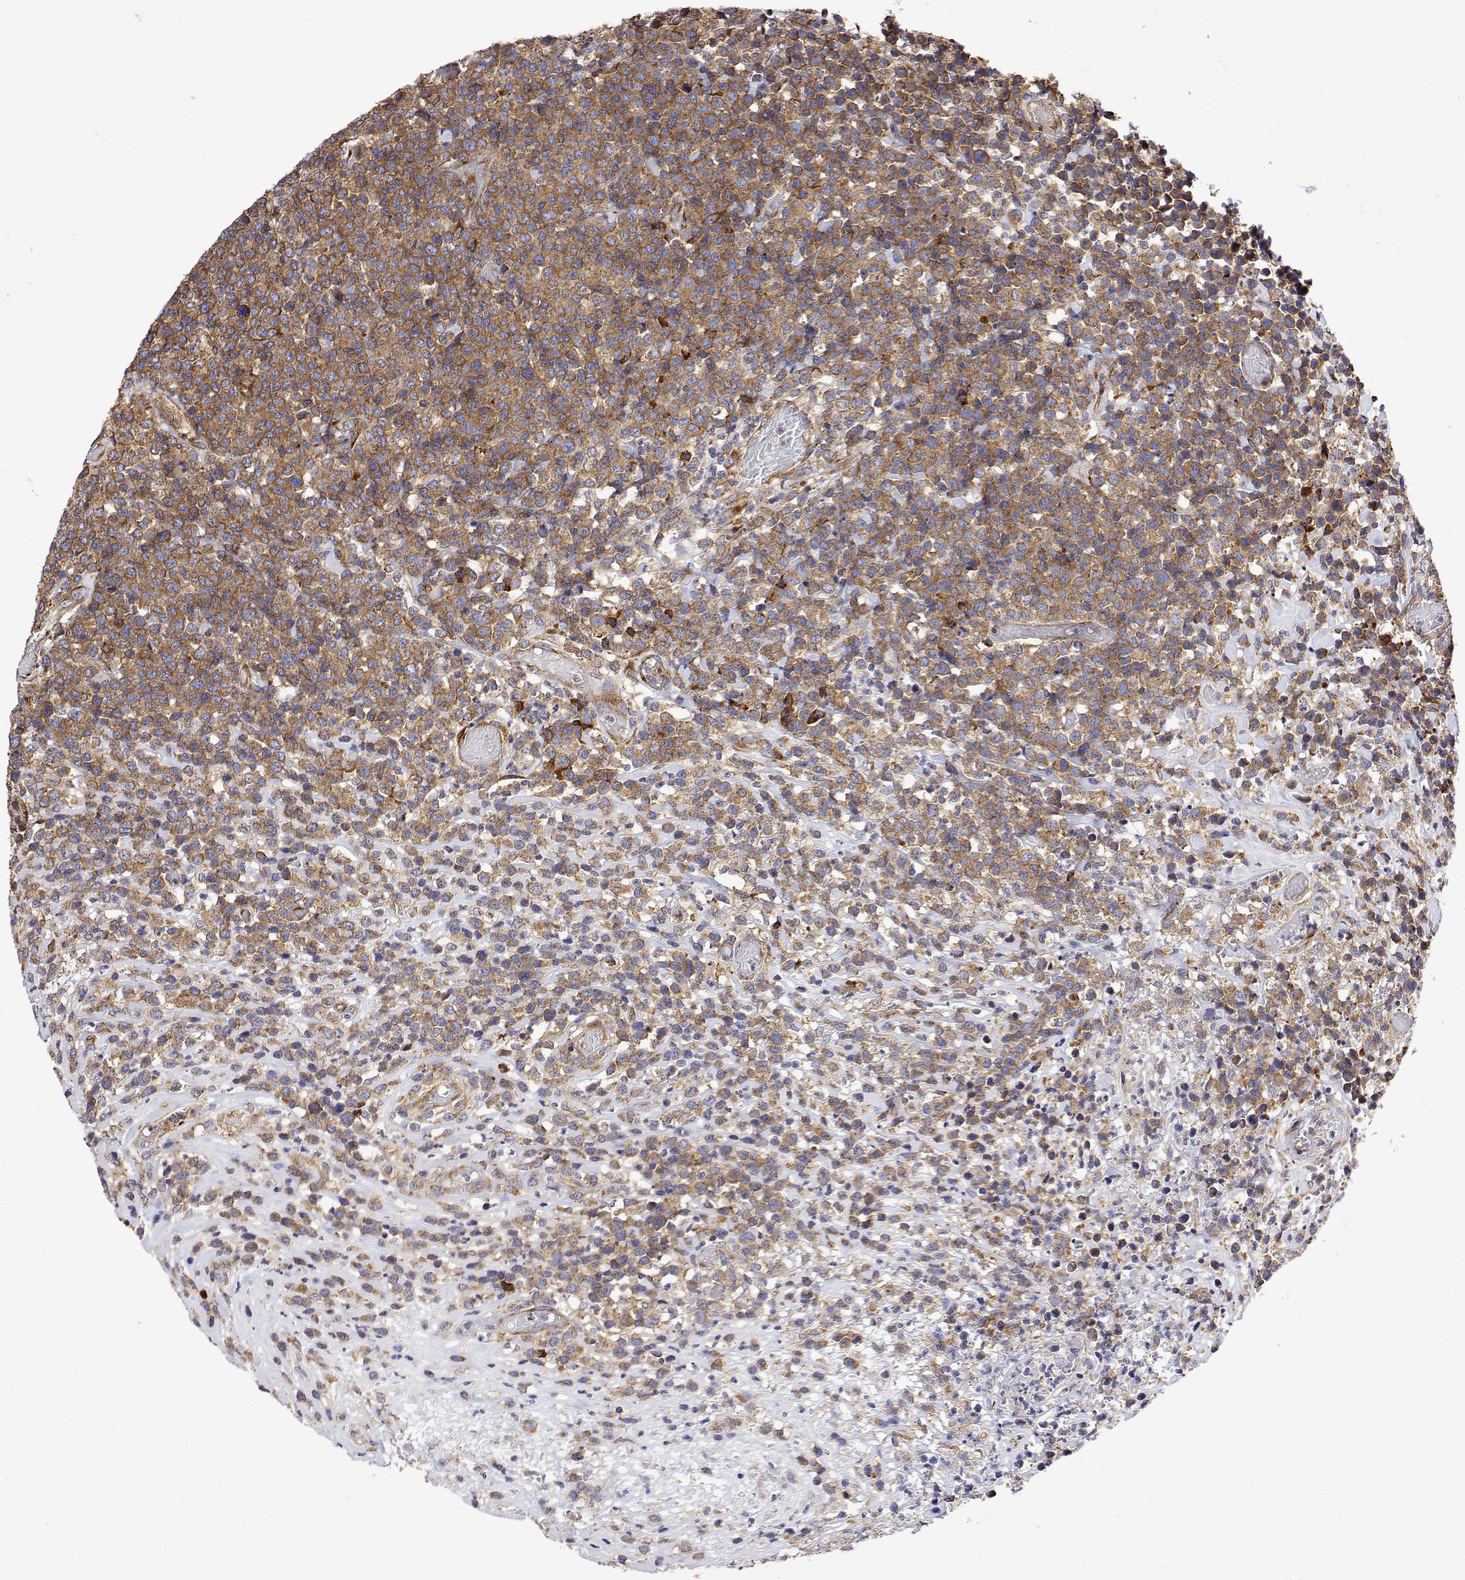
{"staining": {"intensity": "moderate", "quantity": ">75%", "location": "cytoplasmic/membranous"}, "tissue": "lymphoma", "cell_type": "Tumor cells", "image_type": "cancer", "snomed": [{"axis": "morphology", "description": "Malignant lymphoma, non-Hodgkin's type, High grade"}, {"axis": "topography", "description": "Soft tissue"}], "caption": "Approximately >75% of tumor cells in human high-grade malignant lymphoma, non-Hodgkin's type exhibit moderate cytoplasmic/membranous protein staining as visualized by brown immunohistochemical staining.", "gene": "EEF1G", "patient": {"sex": "female", "age": 56}}